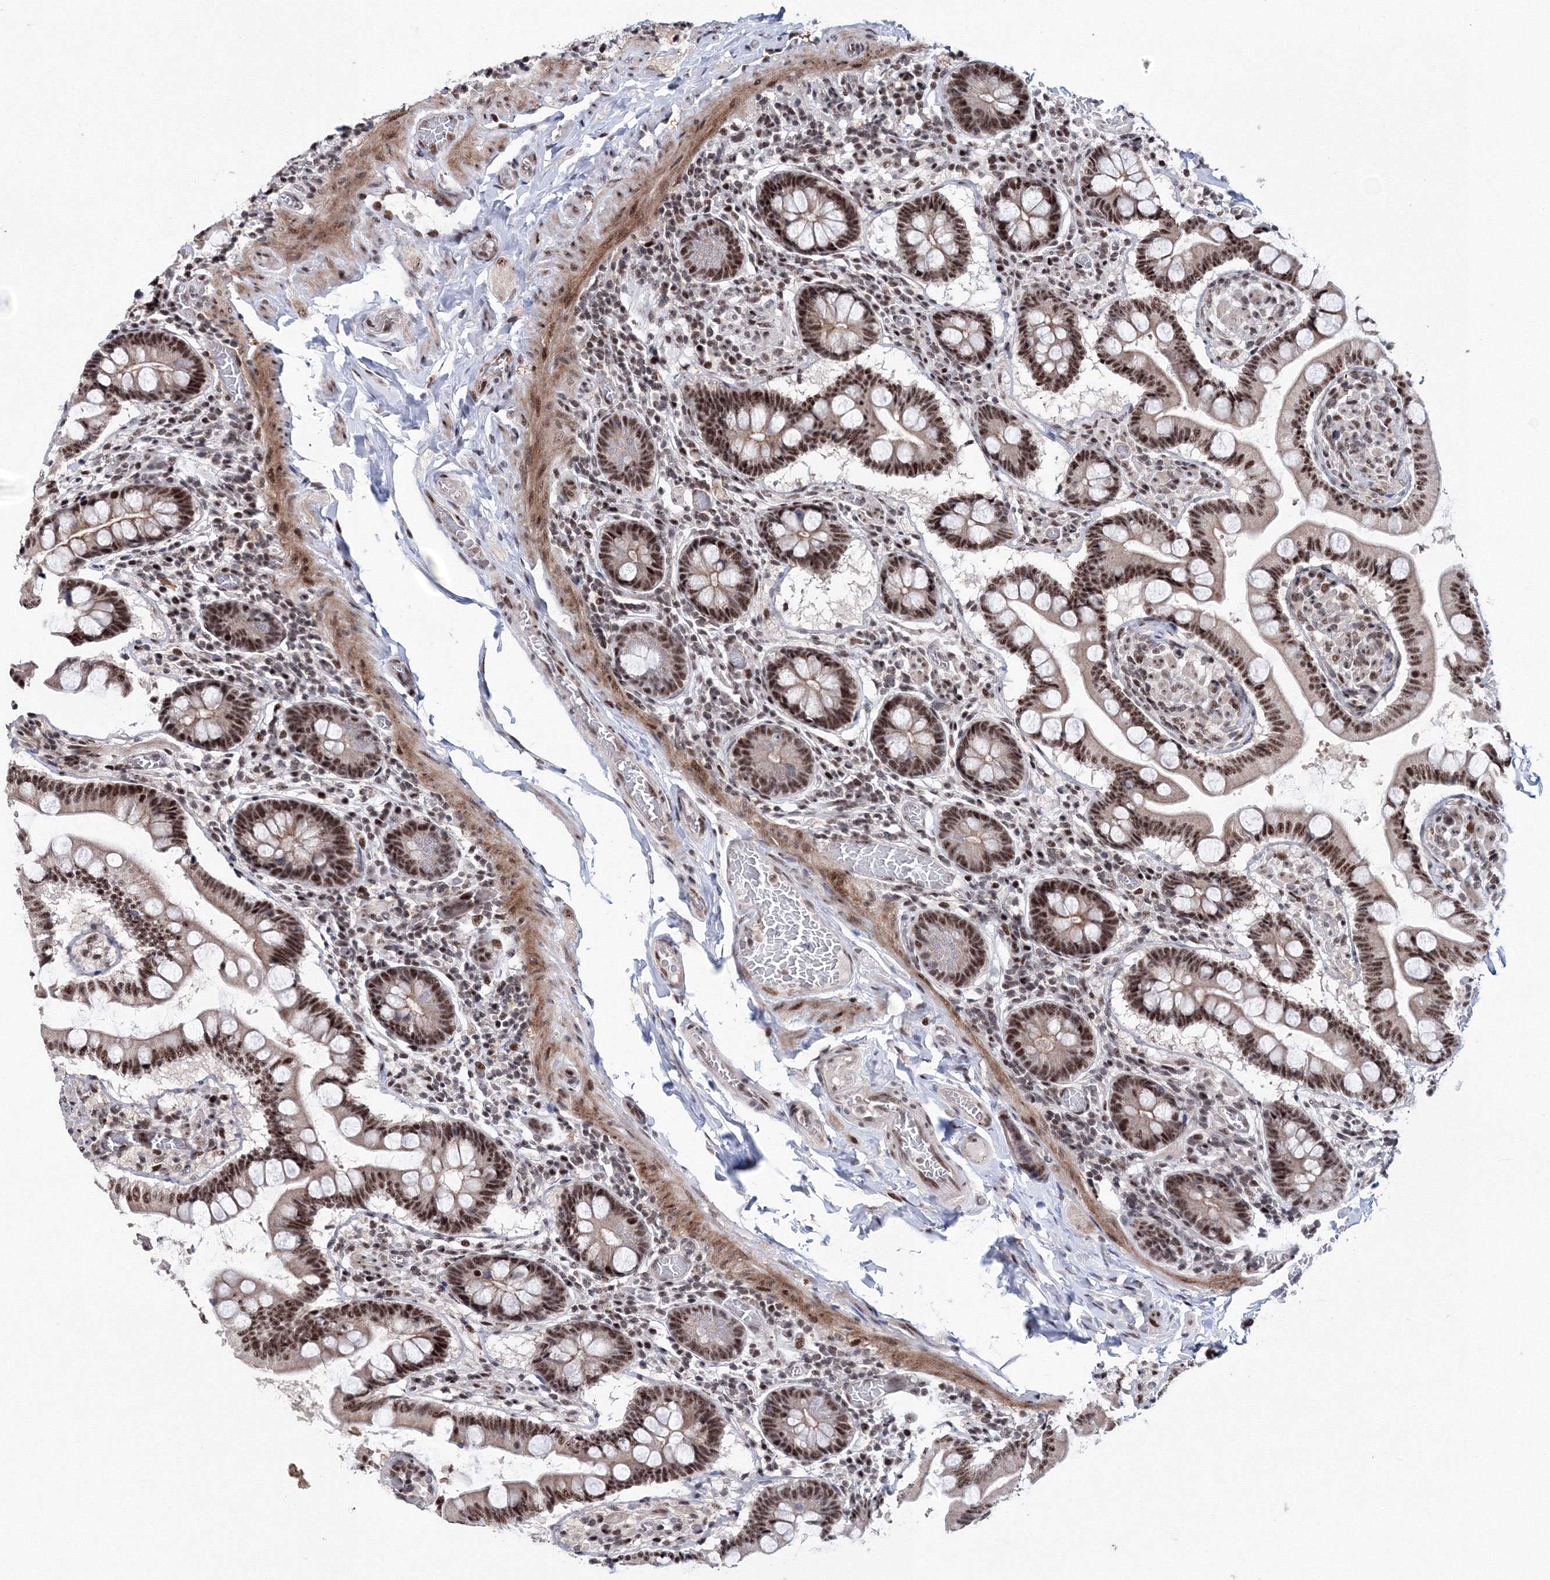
{"staining": {"intensity": "strong", "quantity": "25%-75%", "location": "nuclear"}, "tissue": "small intestine", "cell_type": "Glandular cells", "image_type": "normal", "snomed": [{"axis": "morphology", "description": "Normal tissue, NOS"}, {"axis": "topography", "description": "Small intestine"}], "caption": "Brown immunohistochemical staining in unremarkable small intestine displays strong nuclear staining in approximately 25%-75% of glandular cells. Nuclei are stained in blue.", "gene": "TATDN2", "patient": {"sex": "male", "age": 41}}